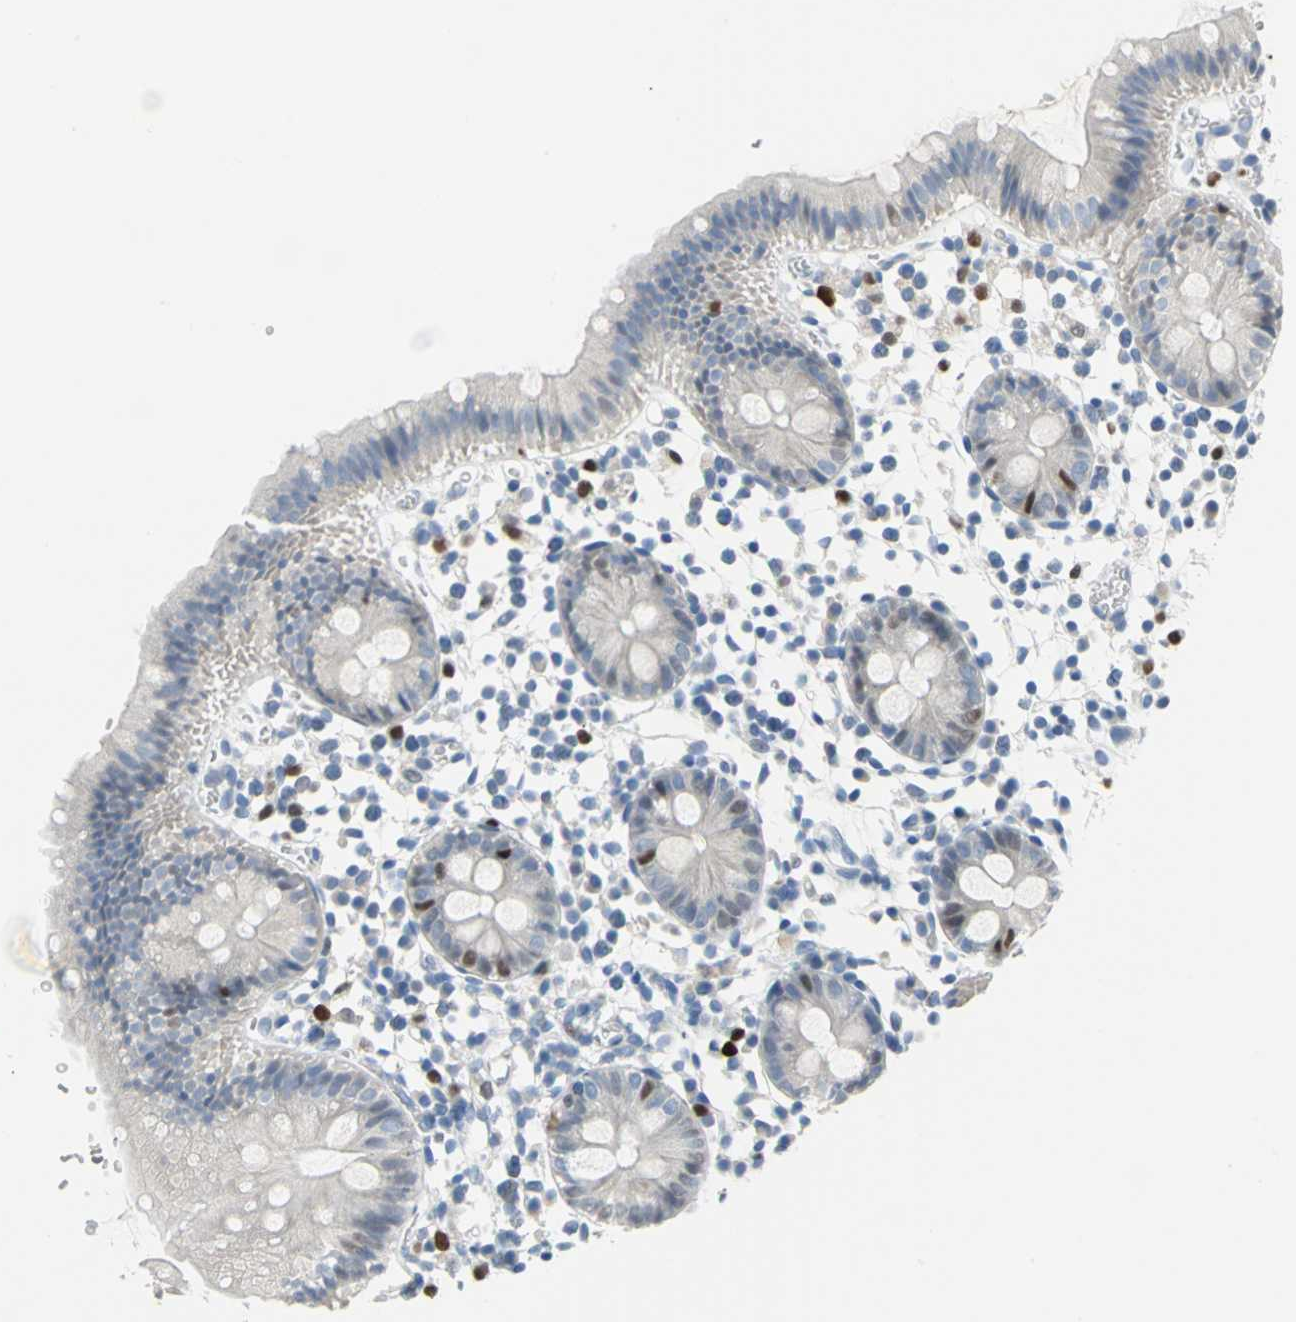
{"staining": {"intensity": "moderate", "quantity": "<25%", "location": "nuclear"}, "tissue": "colon", "cell_type": "Endothelial cells", "image_type": "normal", "snomed": [{"axis": "morphology", "description": "Normal tissue, NOS"}, {"axis": "topography", "description": "Colon"}], "caption": "Normal colon was stained to show a protein in brown. There is low levels of moderate nuclear positivity in approximately <25% of endothelial cells.", "gene": "MCM4", "patient": {"sex": "male", "age": 14}}